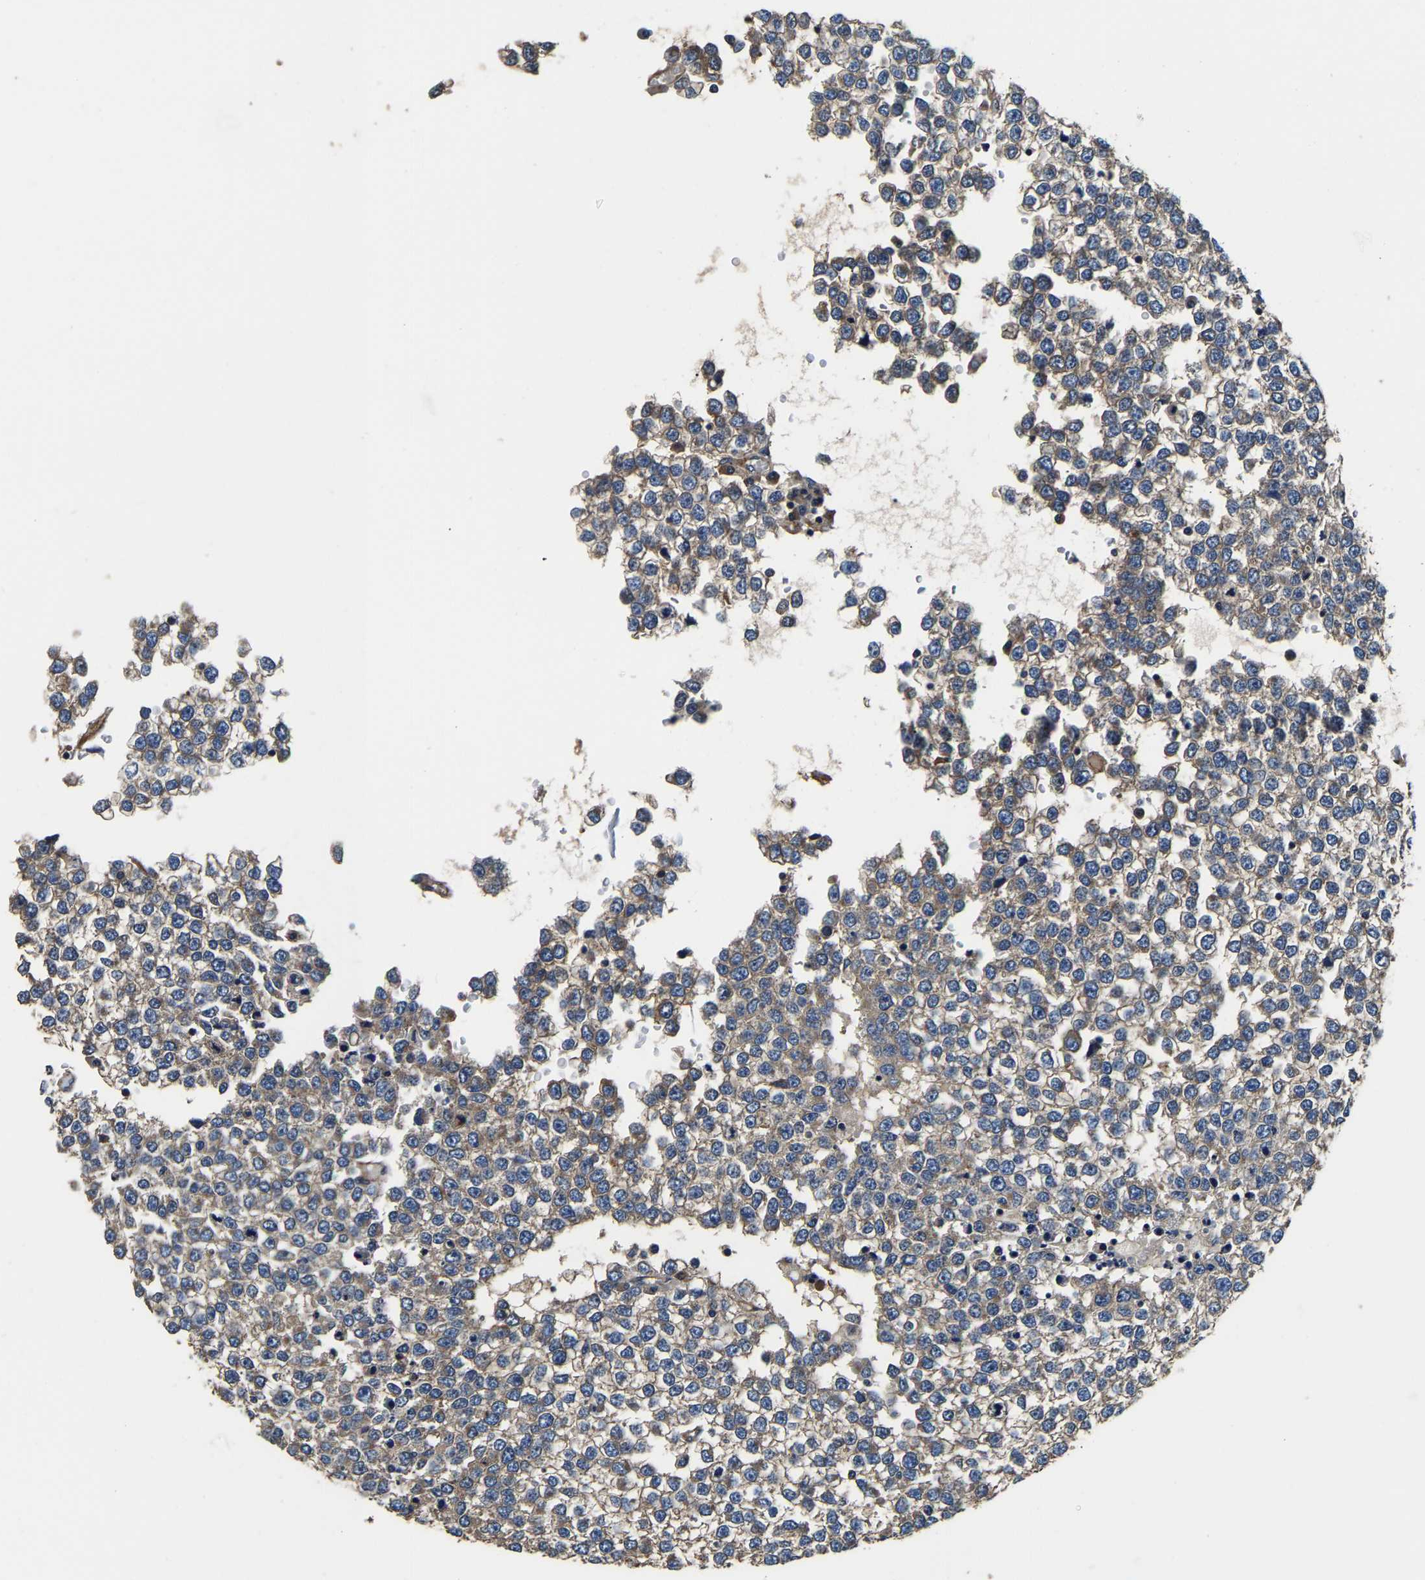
{"staining": {"intensity": "weak", "quantity": ">75%", "location": "cytoplasmic/membranous"}, "tissue": "testis cancer", "cell_type": "Tumor cells", "image_type": "cancer", "snomed": [{"axis": "morphology", "description": "Seminoma, NOS"}, {"axis": "topography", "description": "Testis"}], "caption": "A photomicrograph showing weak cytoplasmic/membranous staining in about >75% of tumor cells in seminoma (testis), as visualized by brown immunohistochemical staining.", "gene": "SH3GLB1", "patient": {"sex": "male", "age": 65}}